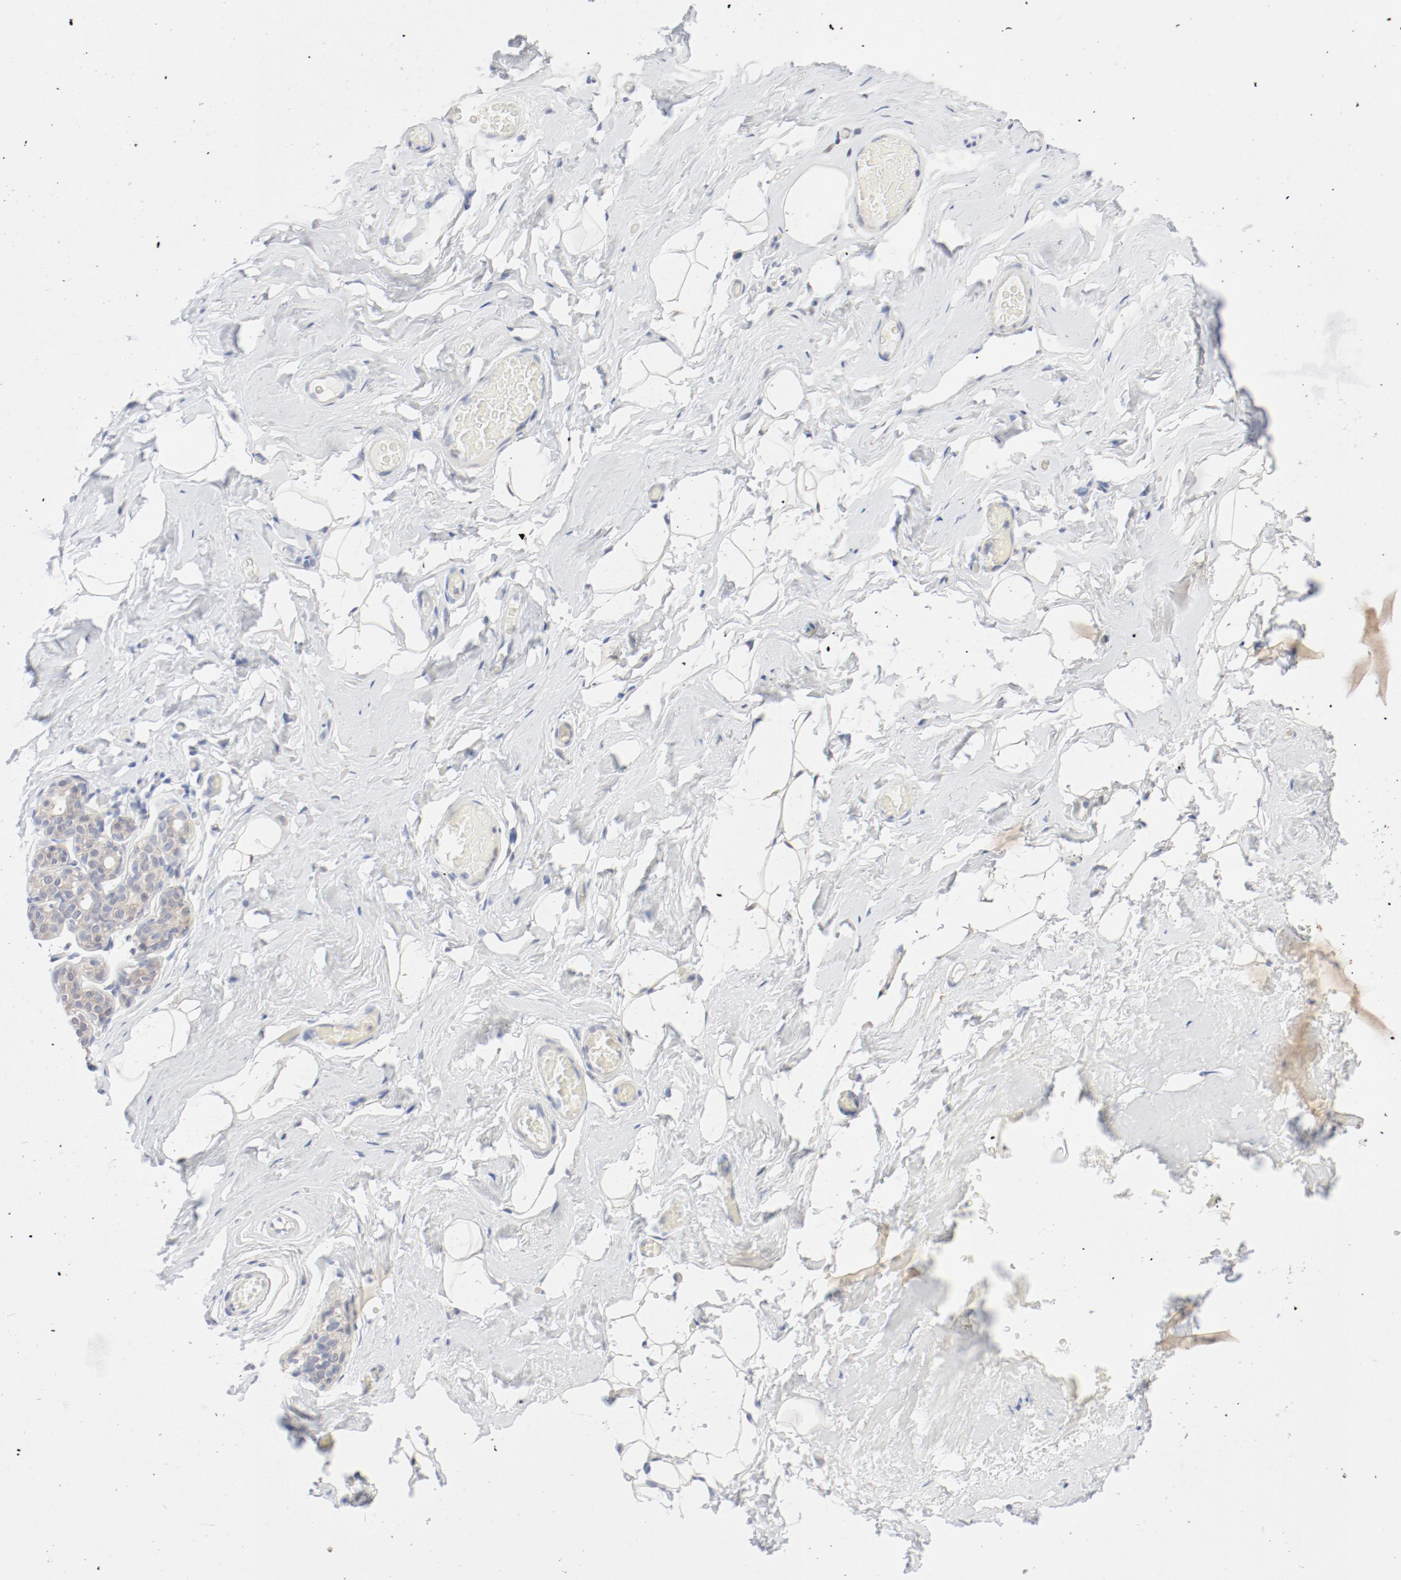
{"staining": {"intensity": "negative", "quantity": "none", "location": "none"}, "tissue": "breast", "cell_type": "Adipocytes", "image_type": "normal", "snomed": [{"axis": "morphology", "description": "Normal tissue, NOS"}, {"axis": "topography", "description": "Breast"}, {"axis": "topography", "description": "Soft tissue"}], "caption": "A high-resolution image shows immunohistochemistry (IHC) staining of unremarkable breast, which displays no significant expression in adipocytes.", "gene": "PGM1", "patient": {"sex": "female", "age": 75}}